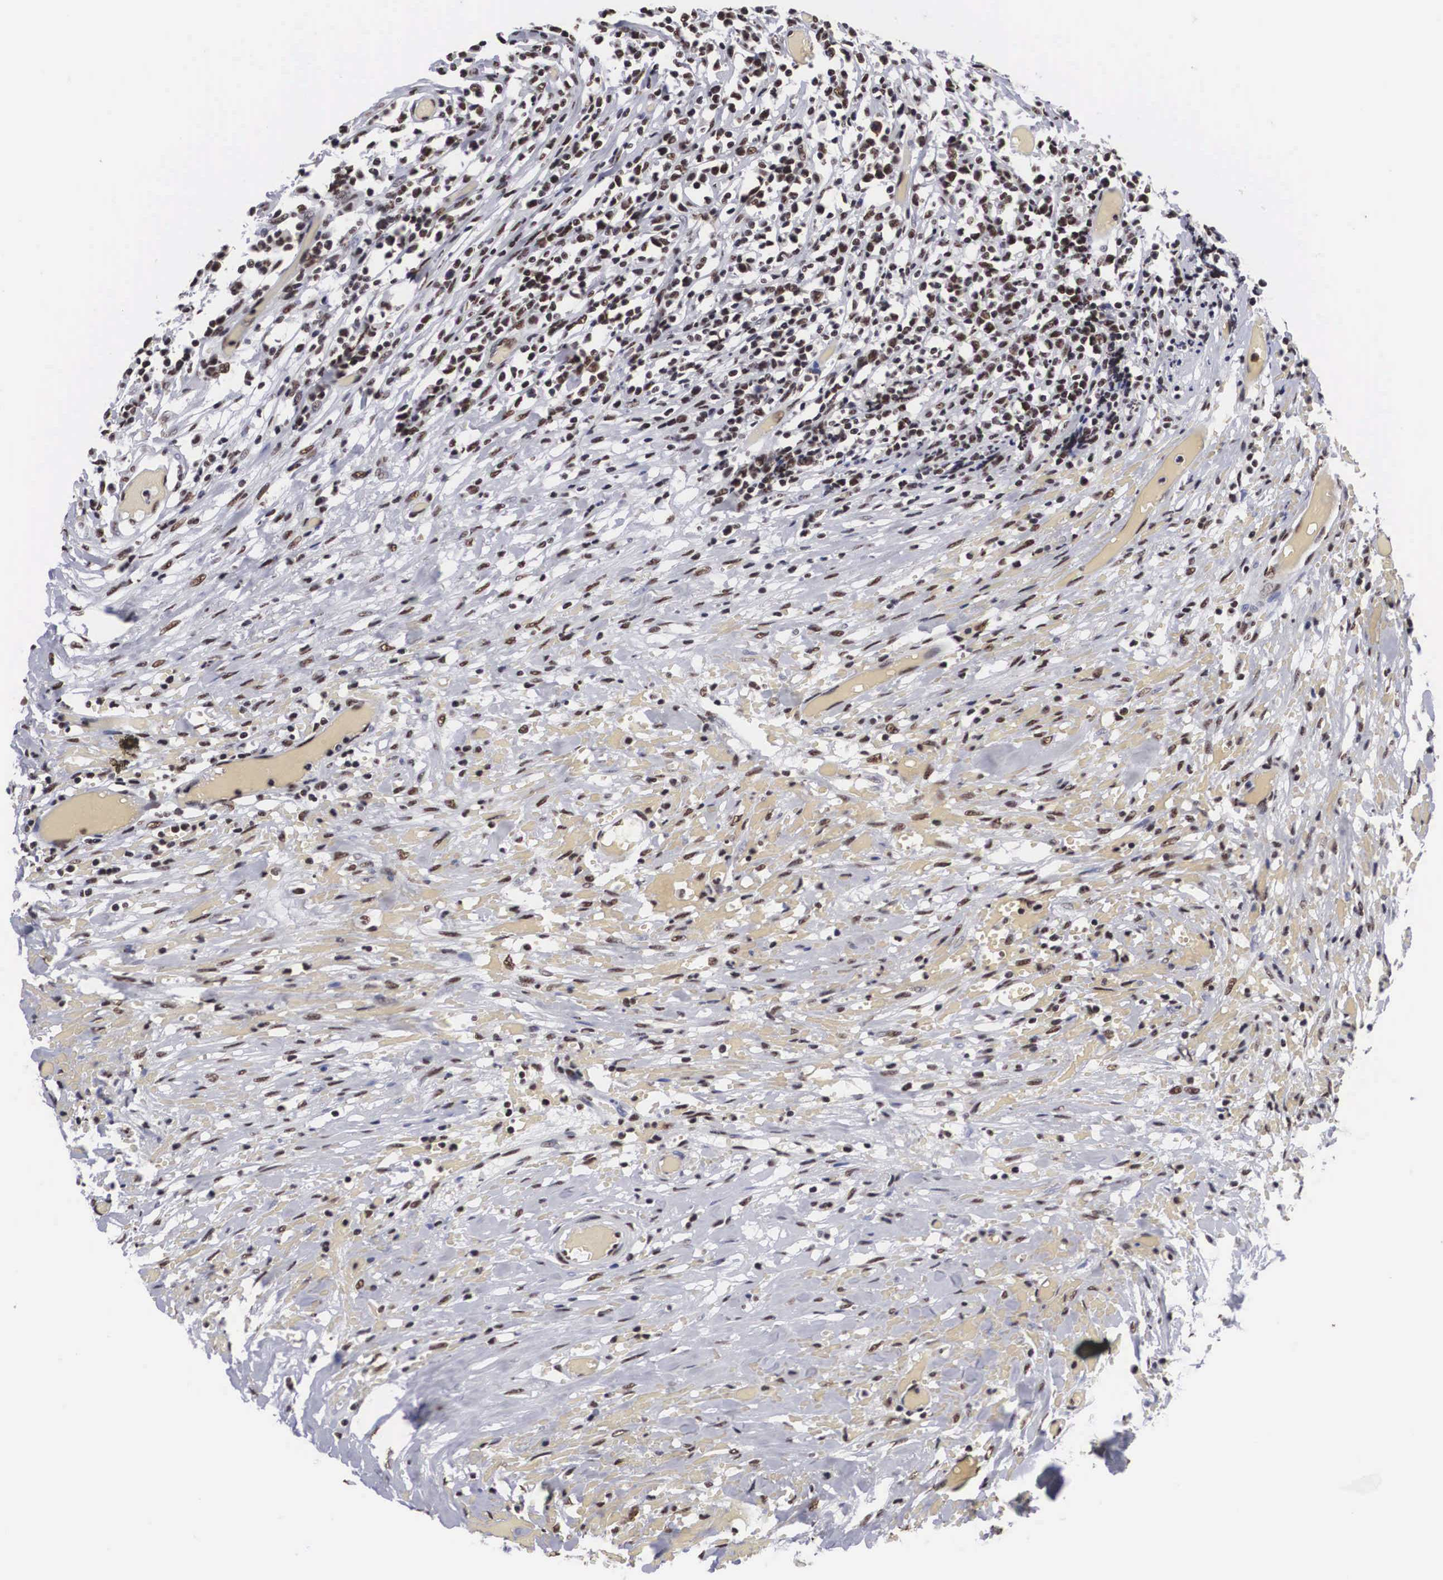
{"staining": {"intensity": "weak", "quantity": ">75%", "location": "nuclear"}, "tissue": "lymphoma", "cell_type": "Tumor cells", "image_type": "cancer", "snomed": [{"axis": "morphology", "description": "Malignant lymphoma, non-Hodgkin's type, High grade"}, {"axis": "topography", "description": "Colon"}], "caption": "A brown stain shows weak nuclear expression of a protein in human lymphoma tumor cells.", "gene": "ACIN1", "patient": {"sex": "male", "age": 82}}